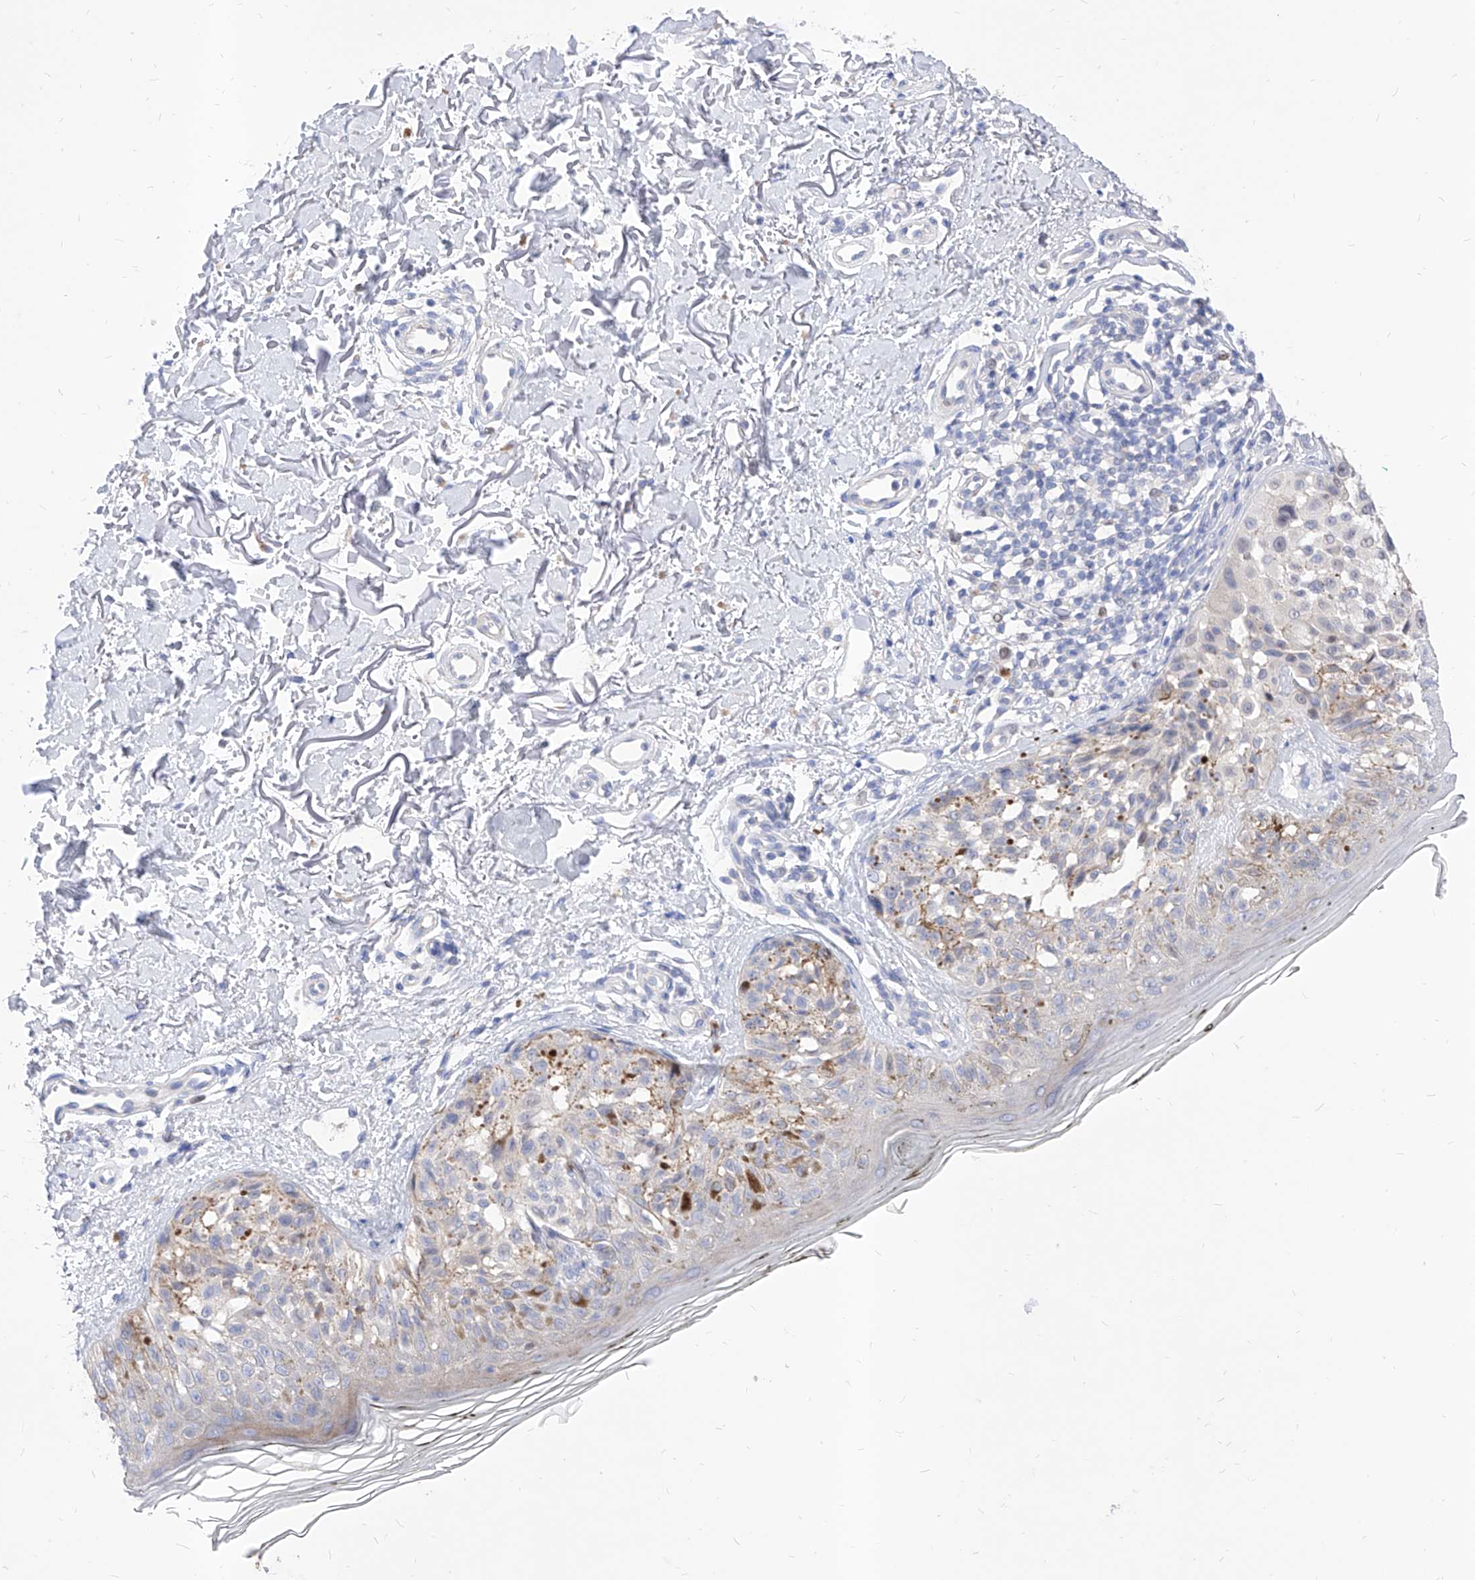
{"staining": {"intensity": "negative", "quantity": "none", "location": "none"}, "tissue": "melanoma", "cell_type": "Tumor cells", "image_type": "cancer", "snomed": [{"axis": "morphology", "description": "Malignant melanoma, NOS"}, {"axis": "topography", "description": "Skin"}], "caption": "The photomicrograph reveals no significant staining in tumor cells of malignant melanoma.", "gene": "VAX1", "patient": {"sex": "female", "age": 50}}